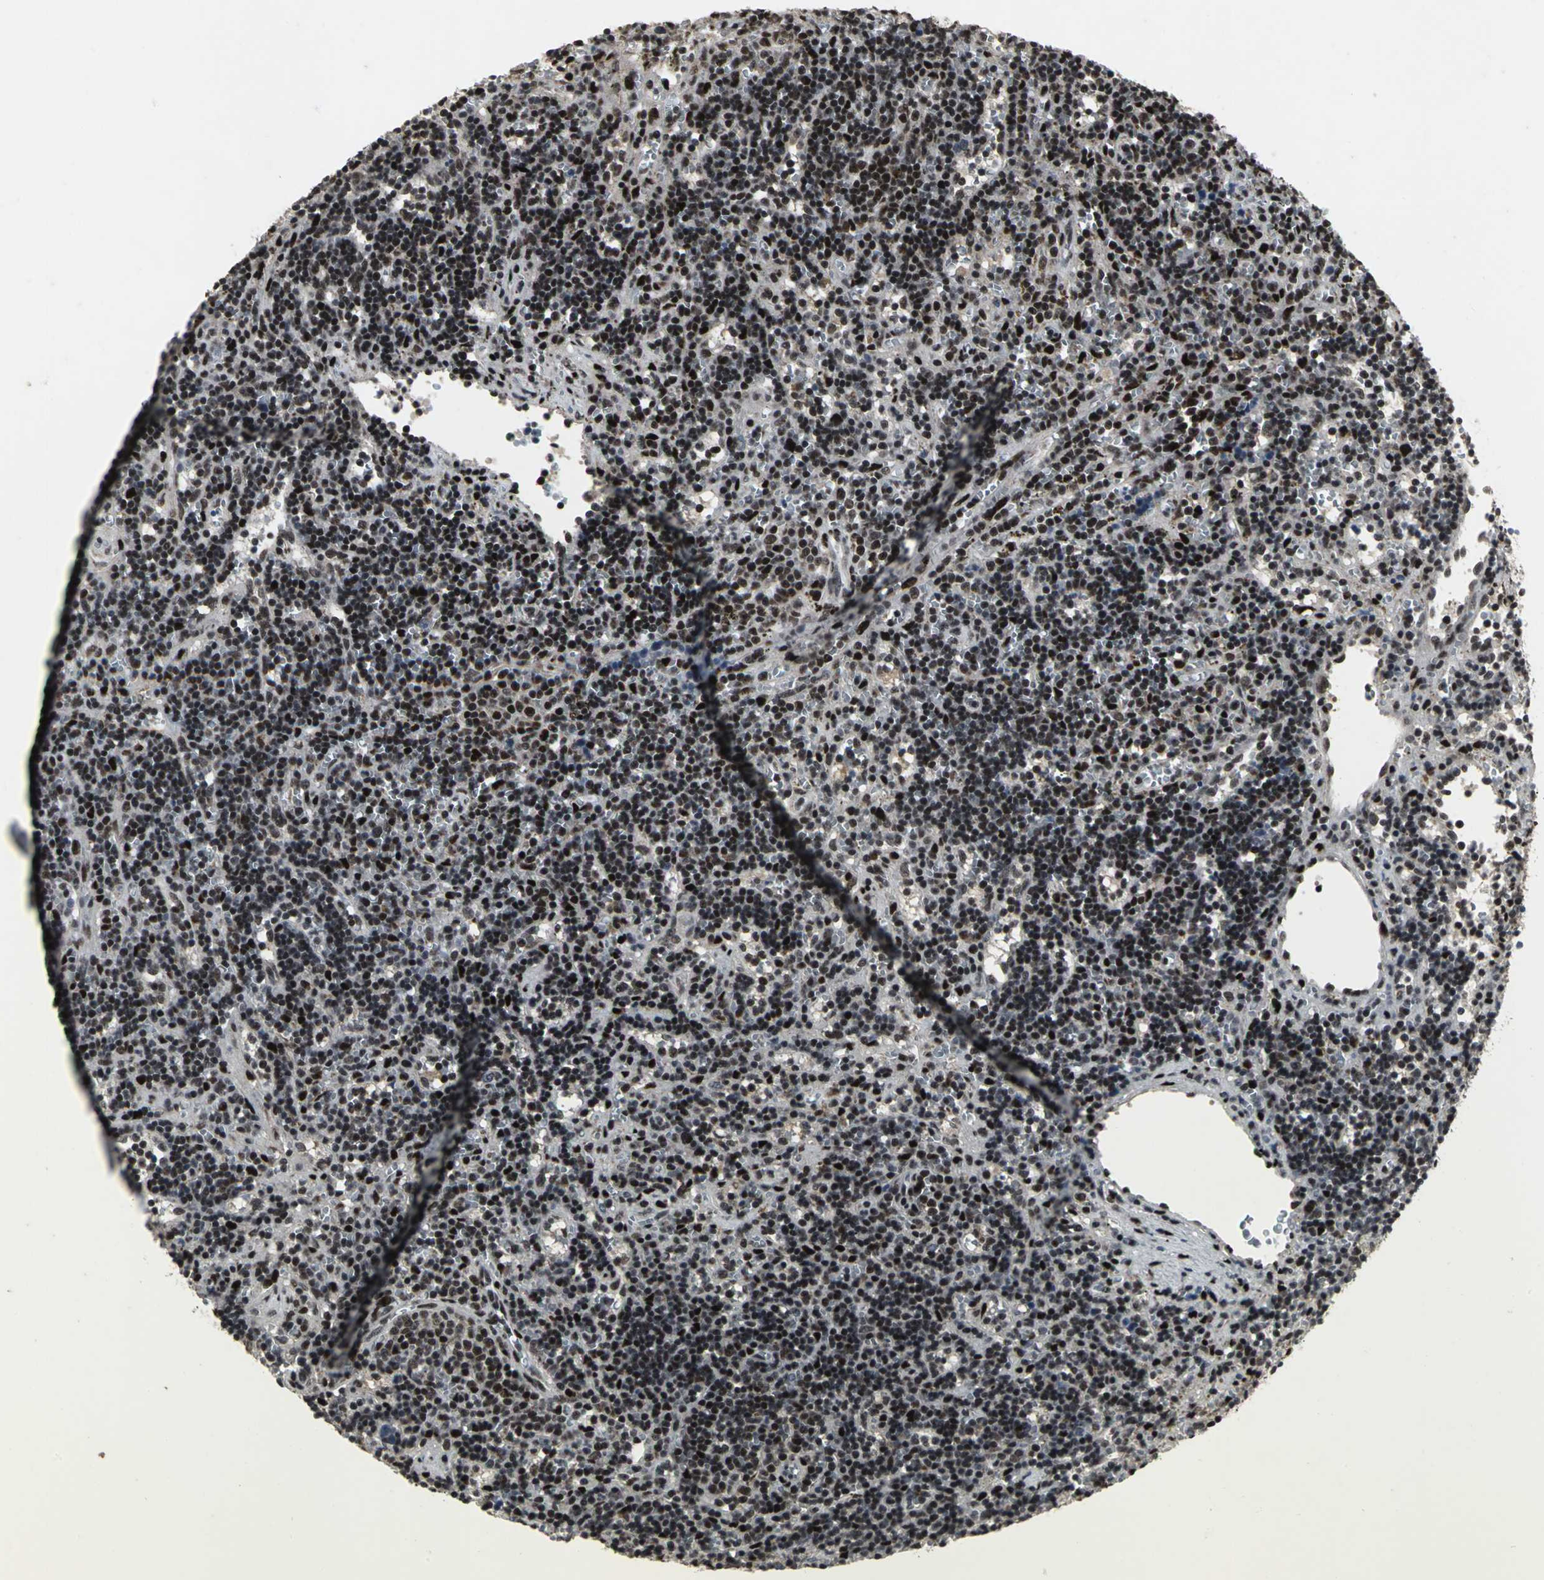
{"staining": {"intensity": "strong", "quantity": ">75%", "location": "nuclear"}, "tissue": "lymphoma", "cell_type": "Tumor cells", "image_type": "cancer", "snomed": [{"axis": "morphology", "description": "Malignant lymphoma, non-Hodgkin's type, Low grade"}, {"axis": "topography", "description": "Spleen"}], "caption": "Strong nuclear protein staining is present in approximately >75% of tumor cells in lymphoma. Immunohistochemistry stains the protein of interest in brown and the nuclei are stained blue.", "gene": "SRF", "patient": {"sex": "male", "age": 60}}